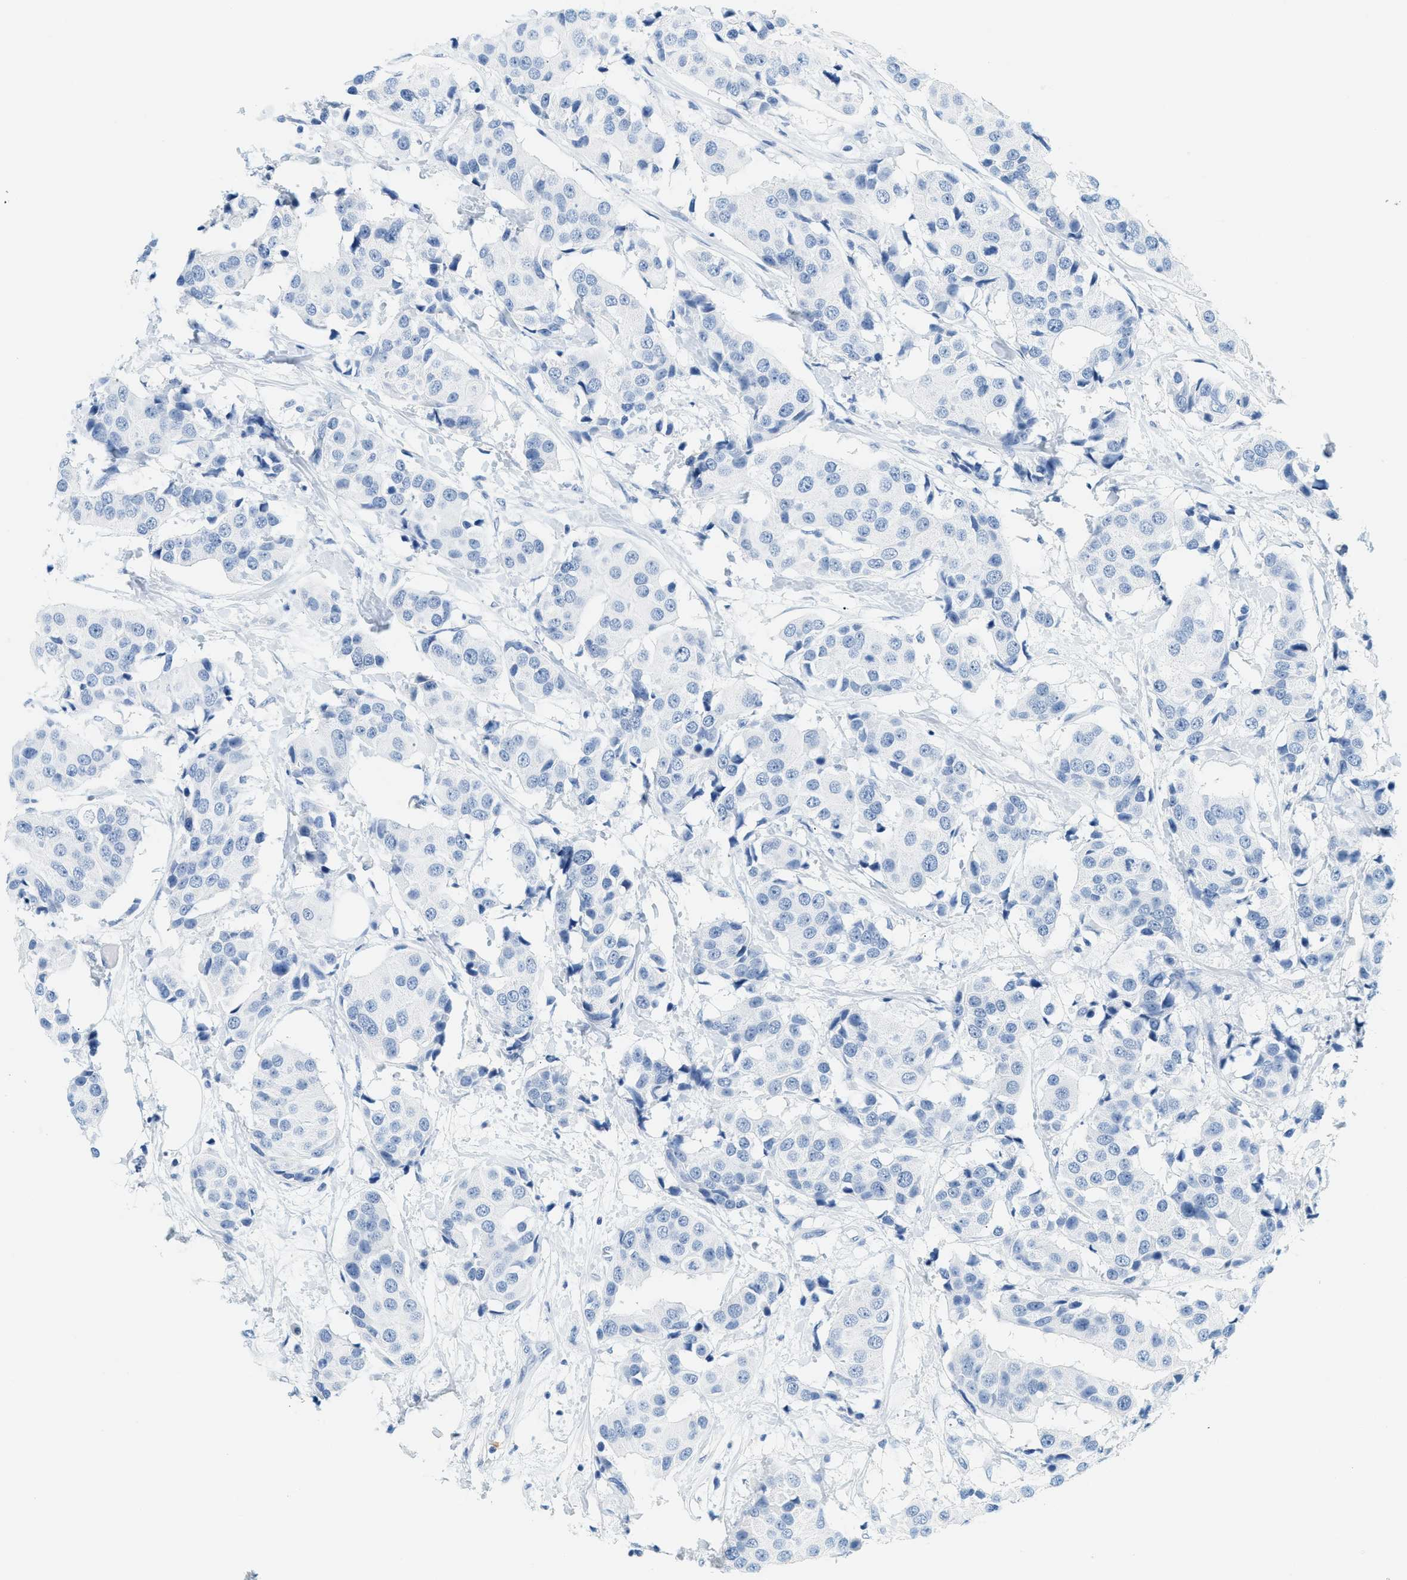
{"staining": {"intensity": "negative", "quantity": "none", "location": "none"}, "tissue": "breast cancer", "cell_type": "Tumor cells", "image_type": "cancer", "snomed": [{"axis": "morphology", "description": "Normal tissue, NOS"}, {"axis": "morphology", "description": "Duct carcinoma"}, {"axis": "topography", "description": "Breast"}], "caption": "Immunohistochemistry (IHC) of intraductal carcinoma (breast) demonstrates no staining in tumor cells. Nuclei are stained in blue.", "gene": "LCN2", "patient": {"sex": "female", "age": 39}}